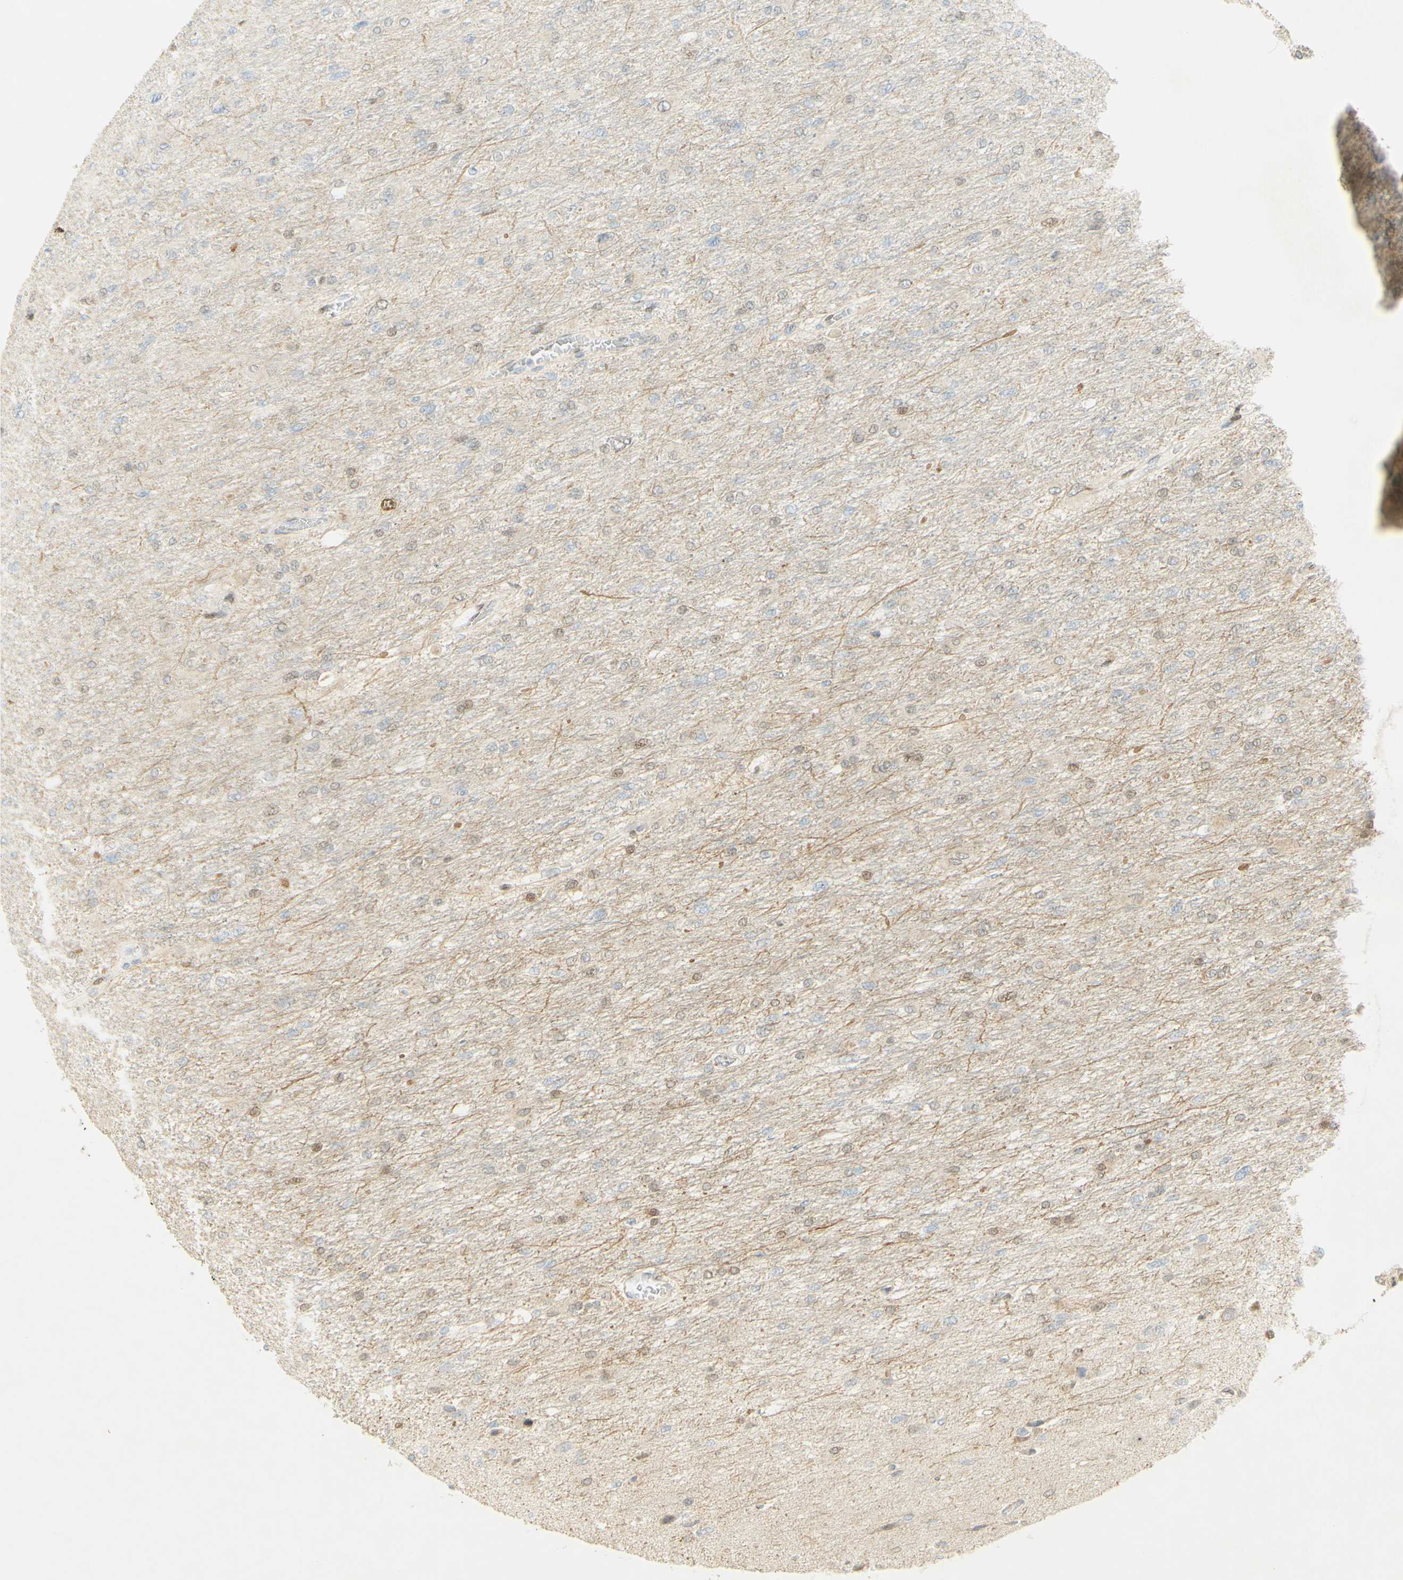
{"staining": {"intensity": "weak", "quantity": "25%-75%", "location": "nuclear"}, "tissue": "glioma", "cell_type": "Tumor cells", "image_type": "cancer", "snomed": [{"axis": "morphology", "description": "Glioma, malignant, High grade"}, {"axis": "topography", "description": "Cerebral cortex"}], "caption": "Protein expression analysis of glioma demonstrates weak nuclear staining in approximately 25%-75% of tumor cells.", "gene": "E2F1", "patient": {"sex": "female", "age": 36}}